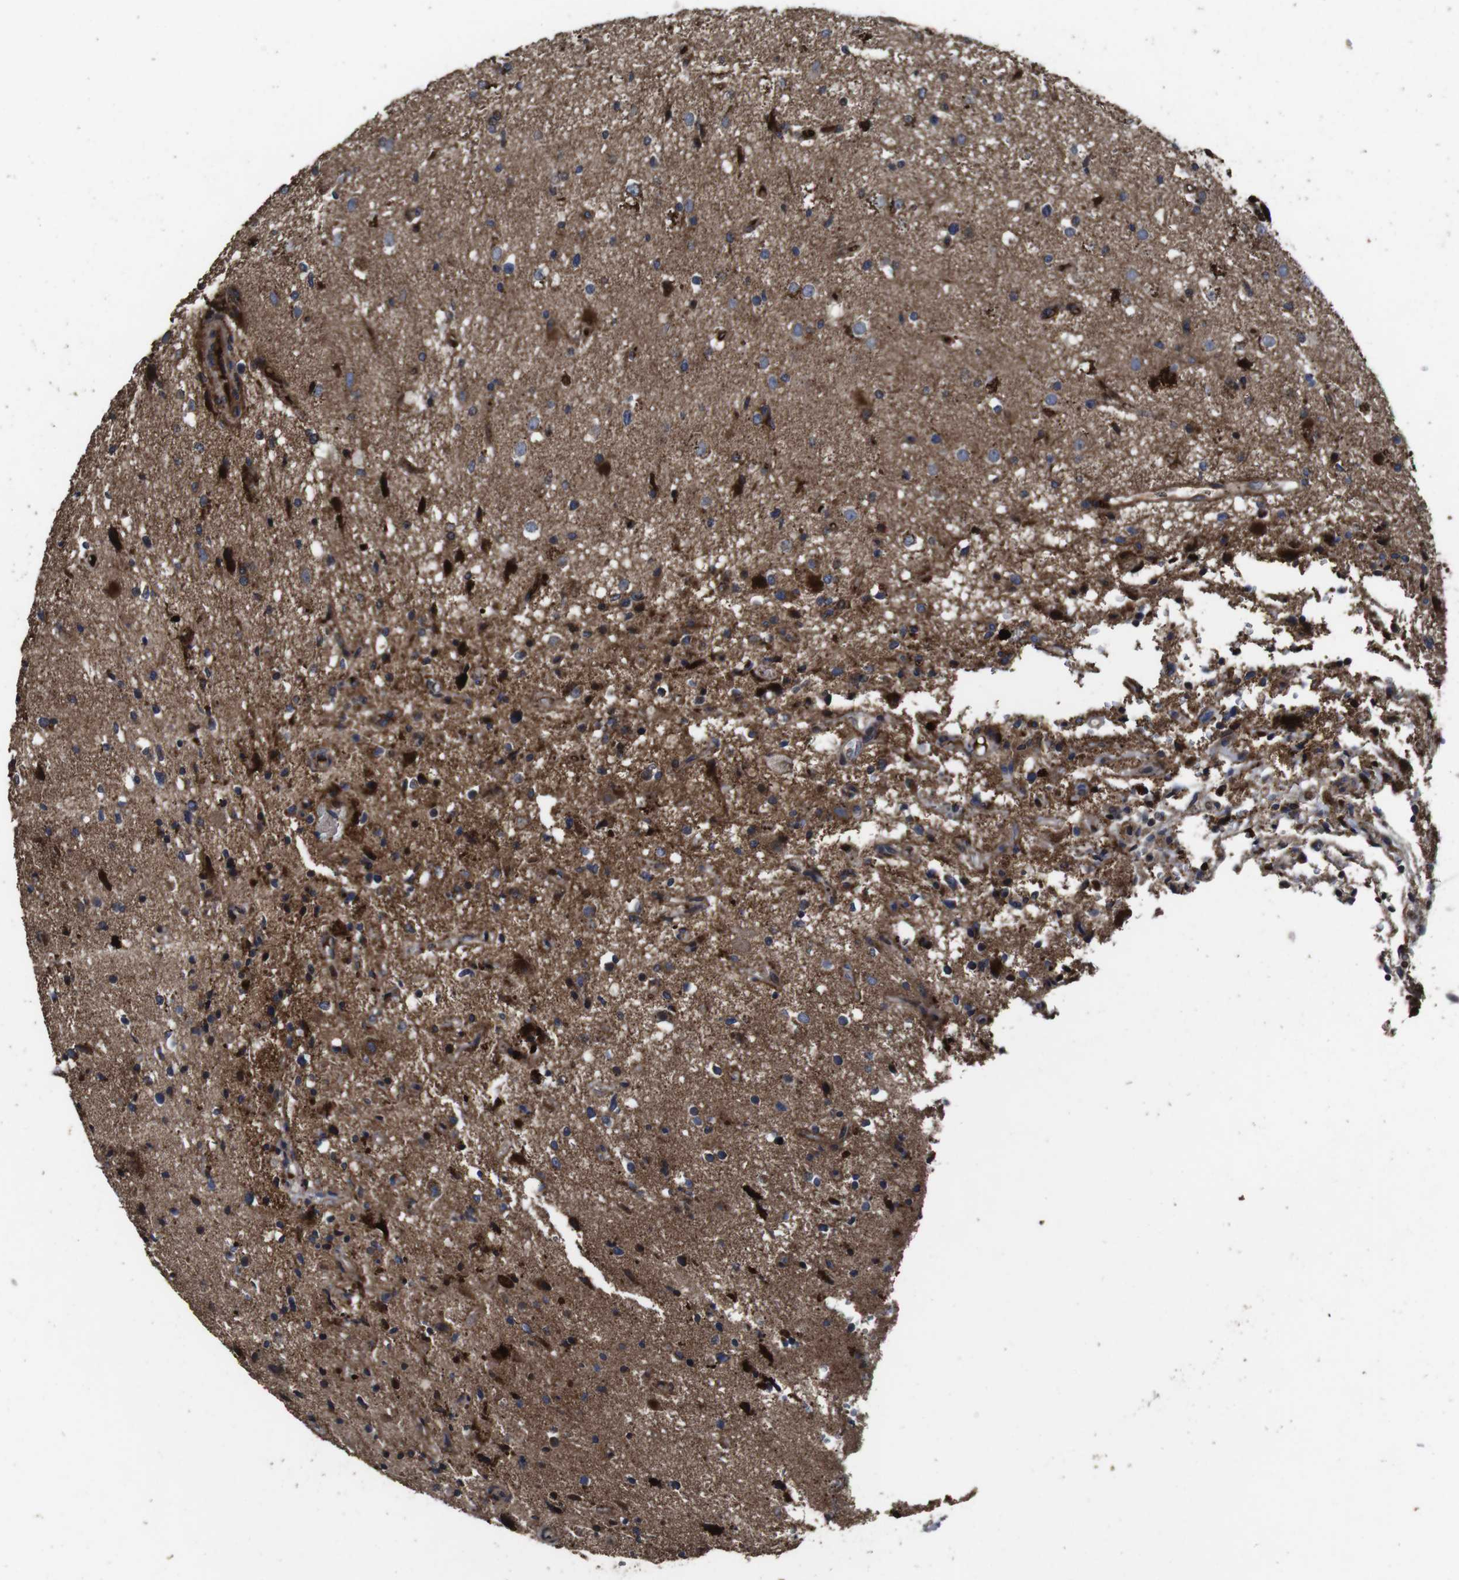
{"staining": {"intensity": "moderate", "quantity": ">75%", "location": "cytoplasmic/membranous"}, "tissue": "glioma", "cell_type": "Tumor cells", "image_type": "cancer", "snomed": [{"axis": "morphology", "description": "Glioma, malignant, High grade"}, {"axis": "topography", "description": "Brain"}], "caption": "This is an image of immunohistochemistry (IHC) staining of malignant glioma (high-grade), which shows moderate positivity in the cytoplasmic/membranous of tumor cells.", "gene": "SMYD3", "patient": {"sex": "male", "age": 33}}